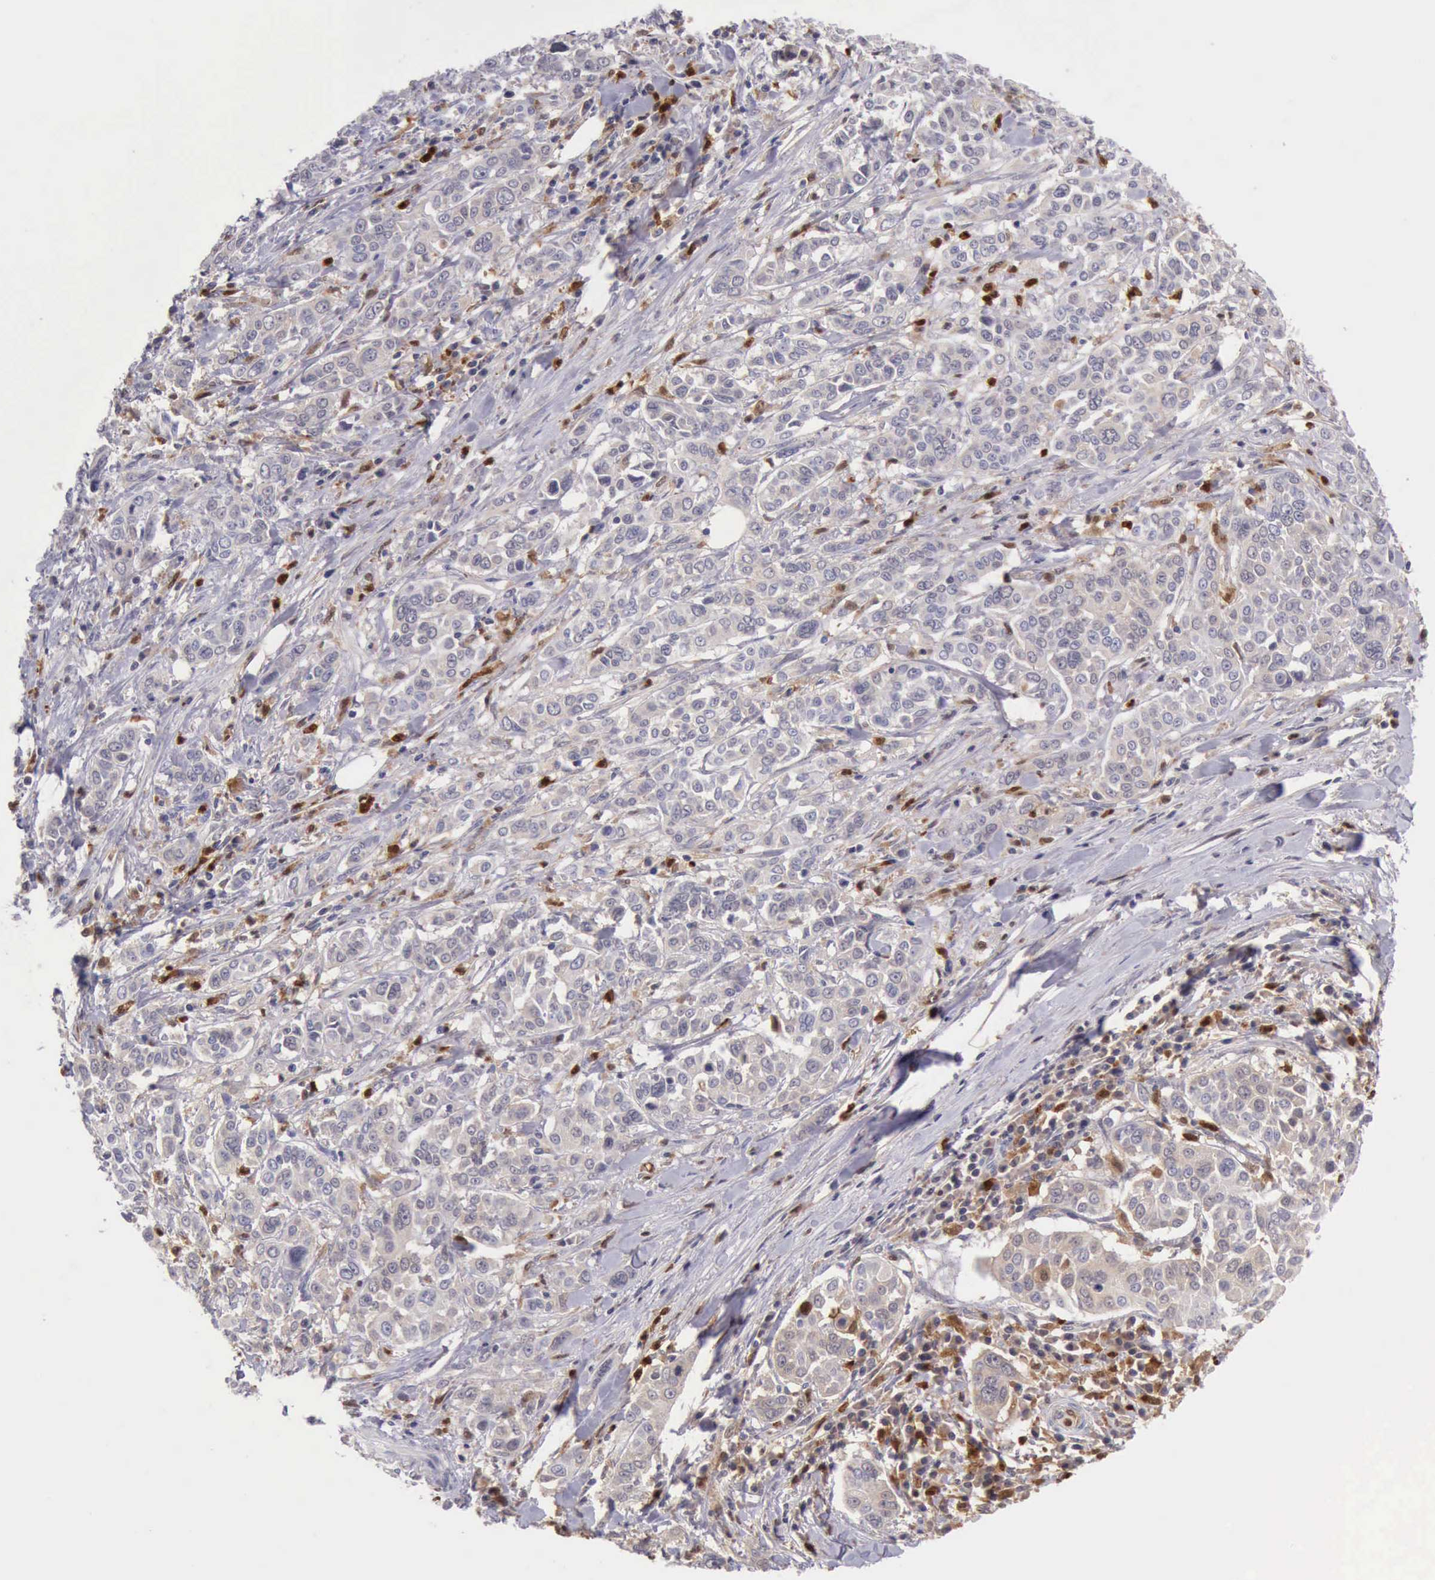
{"staining": {"intensity": "weak", "quantity": ">75%", "location": "cytoplasmic/membranous"}, "tissue": "pancreatic cancer", "cell_type": "Tumor cells", "image_type": "cancer", "snomed": [{"axis": "morphology", "description": "Adenocarcinoma, NOS"}, {"axis": "topography", "description": "Pancreas"}], "caption": "High-magnification brightfield microscopy of pancreatic cancer (adenocarcinoma) stained with DAB (brown) and counterstained with hematoxylin (blue). tumor cells exhibit weak cytoplasmic/membranous positivity is seen in about>75% of cells.", "gene": "CSTA", "patient": {"sex": "female", "age": 52}}